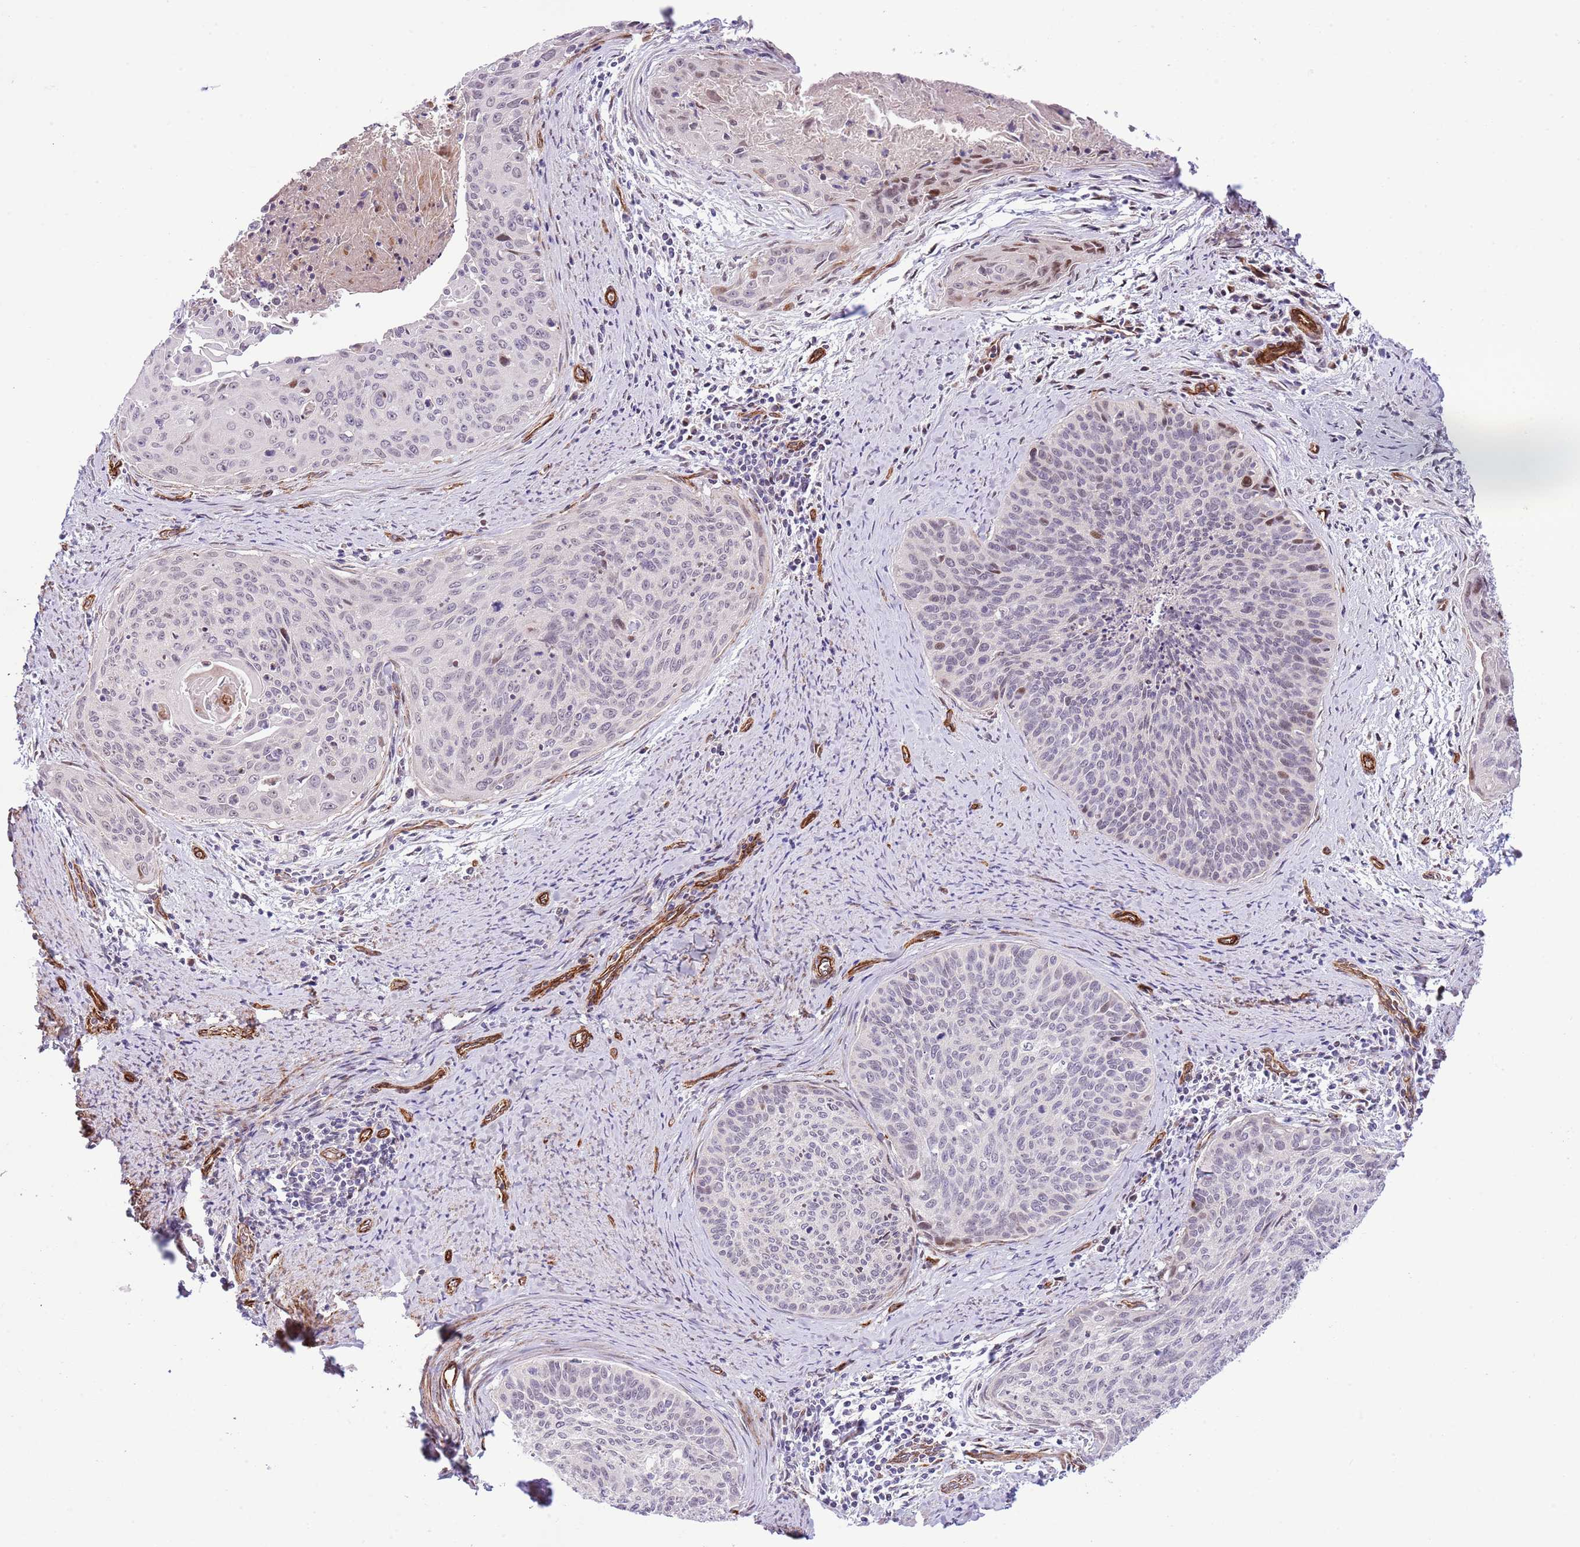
{"staining": {"intensity": "negative", "quantity": "none", "location": "none"}, "tissue": "cervical cancer", "cell_type": "Tumor cells", "image_type": "cancer", "snomed": [{"axis": "morphology", "description": "Squamous cell carcinoma, NOS"}, {"axis": "topography", "description": "Cervix"}], "caption": "Immunohistochemistry (IHC) image of human squamous cell carcinoma (cervical) stained for a protein (brown), which exhibits no staining in tumor cells.", "gene": "NEK3", "patient": {"sex": "female", "age": 55}}